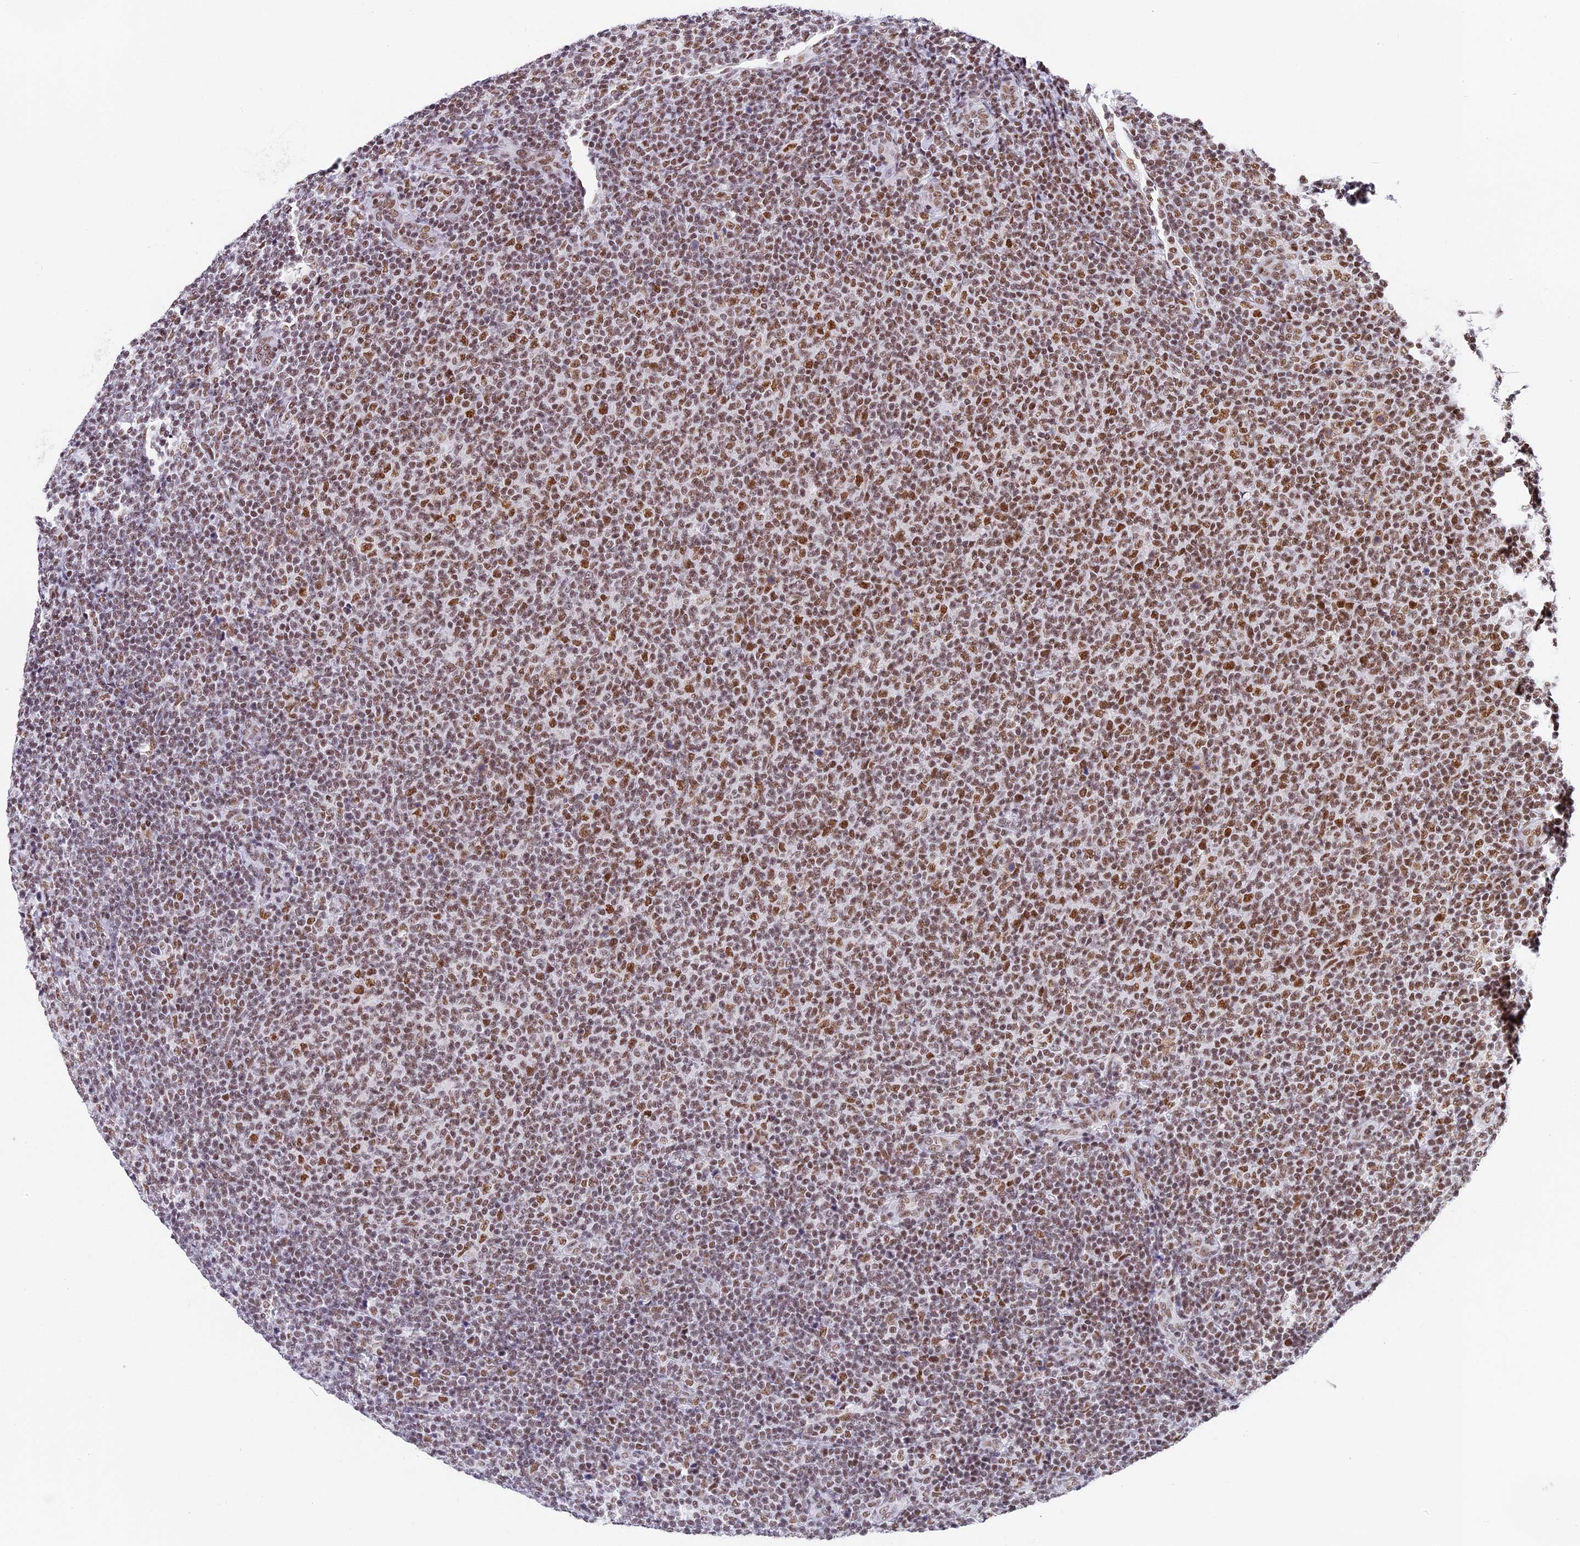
{"staining": {"intensity": "moderate", "quantity": ">75%", "location": "nuclear"}, "tissue": "lymphoma", "cell_type": "Tumor cells", "image_type": "cancer", "snomed": [{"axis": "morphology", "description": "Malignant lymphoma, non-Hodgkin's type, Low grade"}, {"axis": "topography", "description": "Lymph node"}], "caption": "A high-resolution photomicrograph shows IHC staining of lymphoma, which demonstrates moderate nuclear staining in about >75% of tumor cells.", "gene": "SBNO1", "patient": {"sex": "male", "age": 66}}